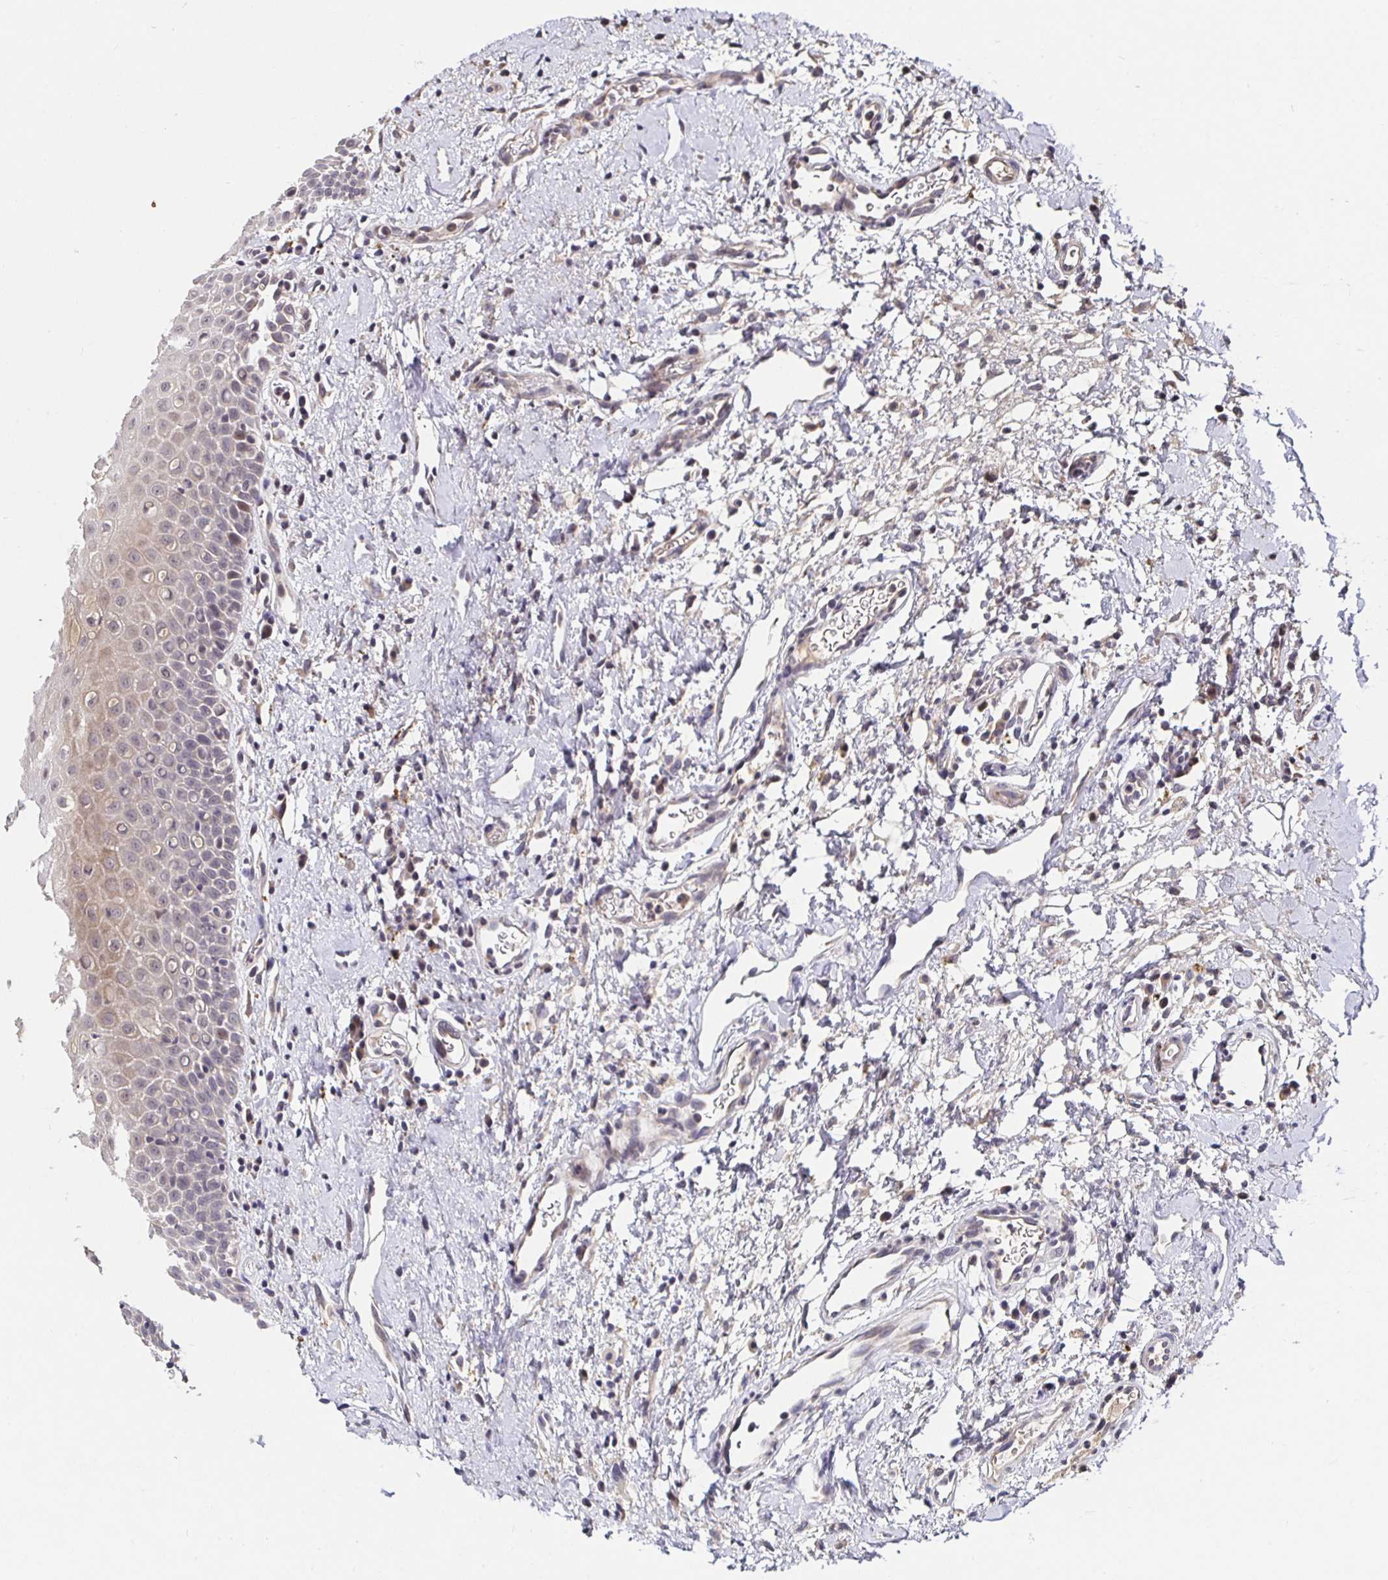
{"staining": {"intensity": "moderate", "quantity": "25%-75%", "location": "cytoplasmic/membranous"}, "tissue": "oral mucosa", "cell_type": "Squamous epithelial cells", "image_type": "normal", "snomed": [{"axis": "morphology", "description": "Normal tissue, NOS"}, {"axis": "topography", "description": "Oral tissue"}], "caption": "This is an image of IHC staining of benign oral mucosa, which shows moderate positivity in the cytoplasmic/membranous of squamous epithelial cells.", "gene": "SMYD3", "patient": {"sex": "female", "age": 70}}